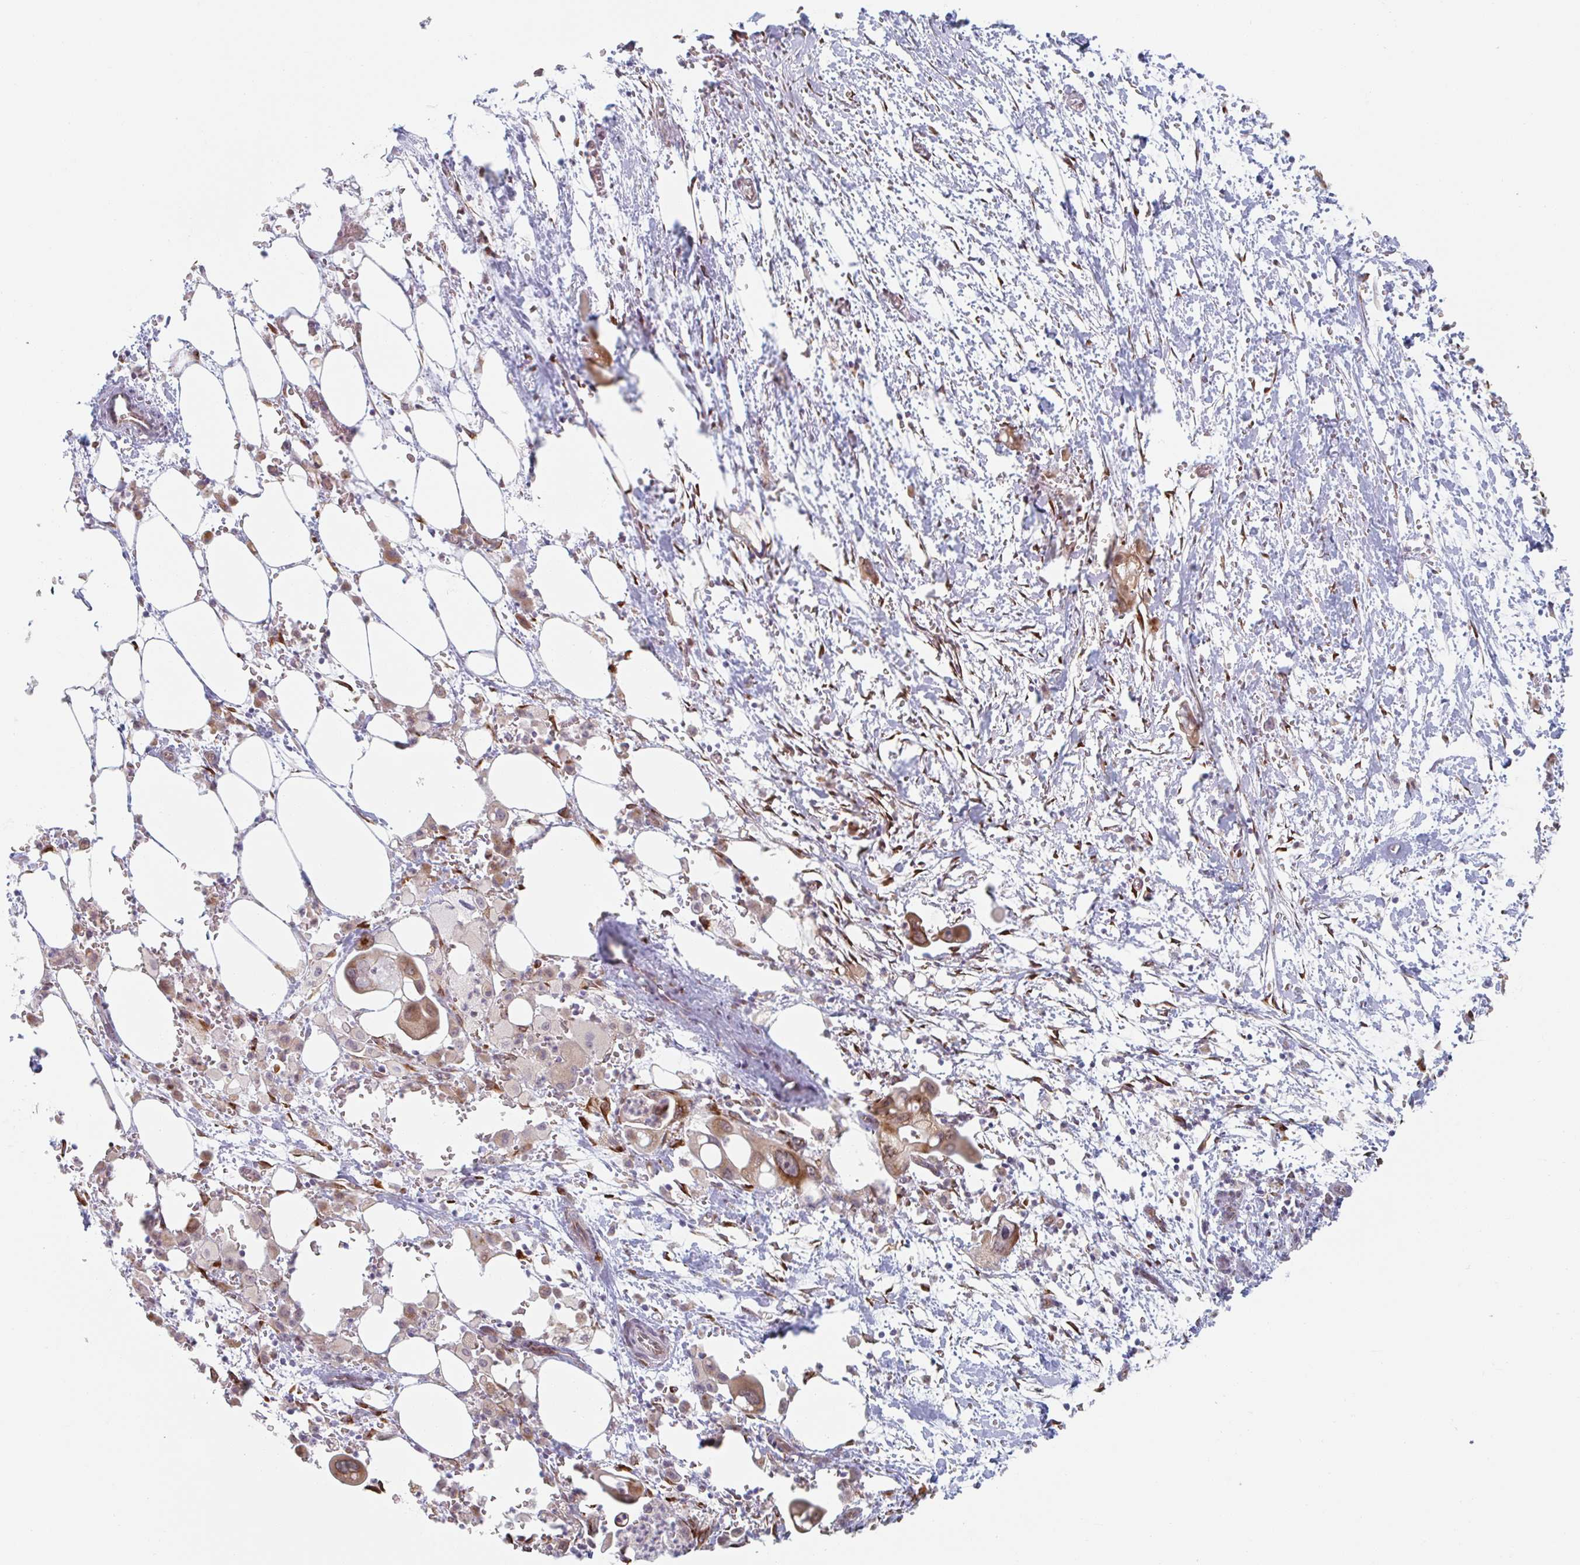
{"staining": {"intensity": "moderate", "quantity": "25%-75%", "location": "cytoplasmic/membranous"}, "tissue": "pancreatic cancer", "cell_type": "Tumor cells", "image_type": "cancer", "snomed": [{"axis": "morphology", "description": "Adenocarcinoma, NOS"}, {"axis": "topography", "description": "Pancreas"}], "caption": "Pancreatic cancer (adenocarcinoma) stained with DAB IHC exhibits medium levels of moderate cytoplasmic/membranous expression in approximately 25%-75% of tumor cells.", "gene": "TRAPPC10", "patient": {"sex": "male", "age": 61}}